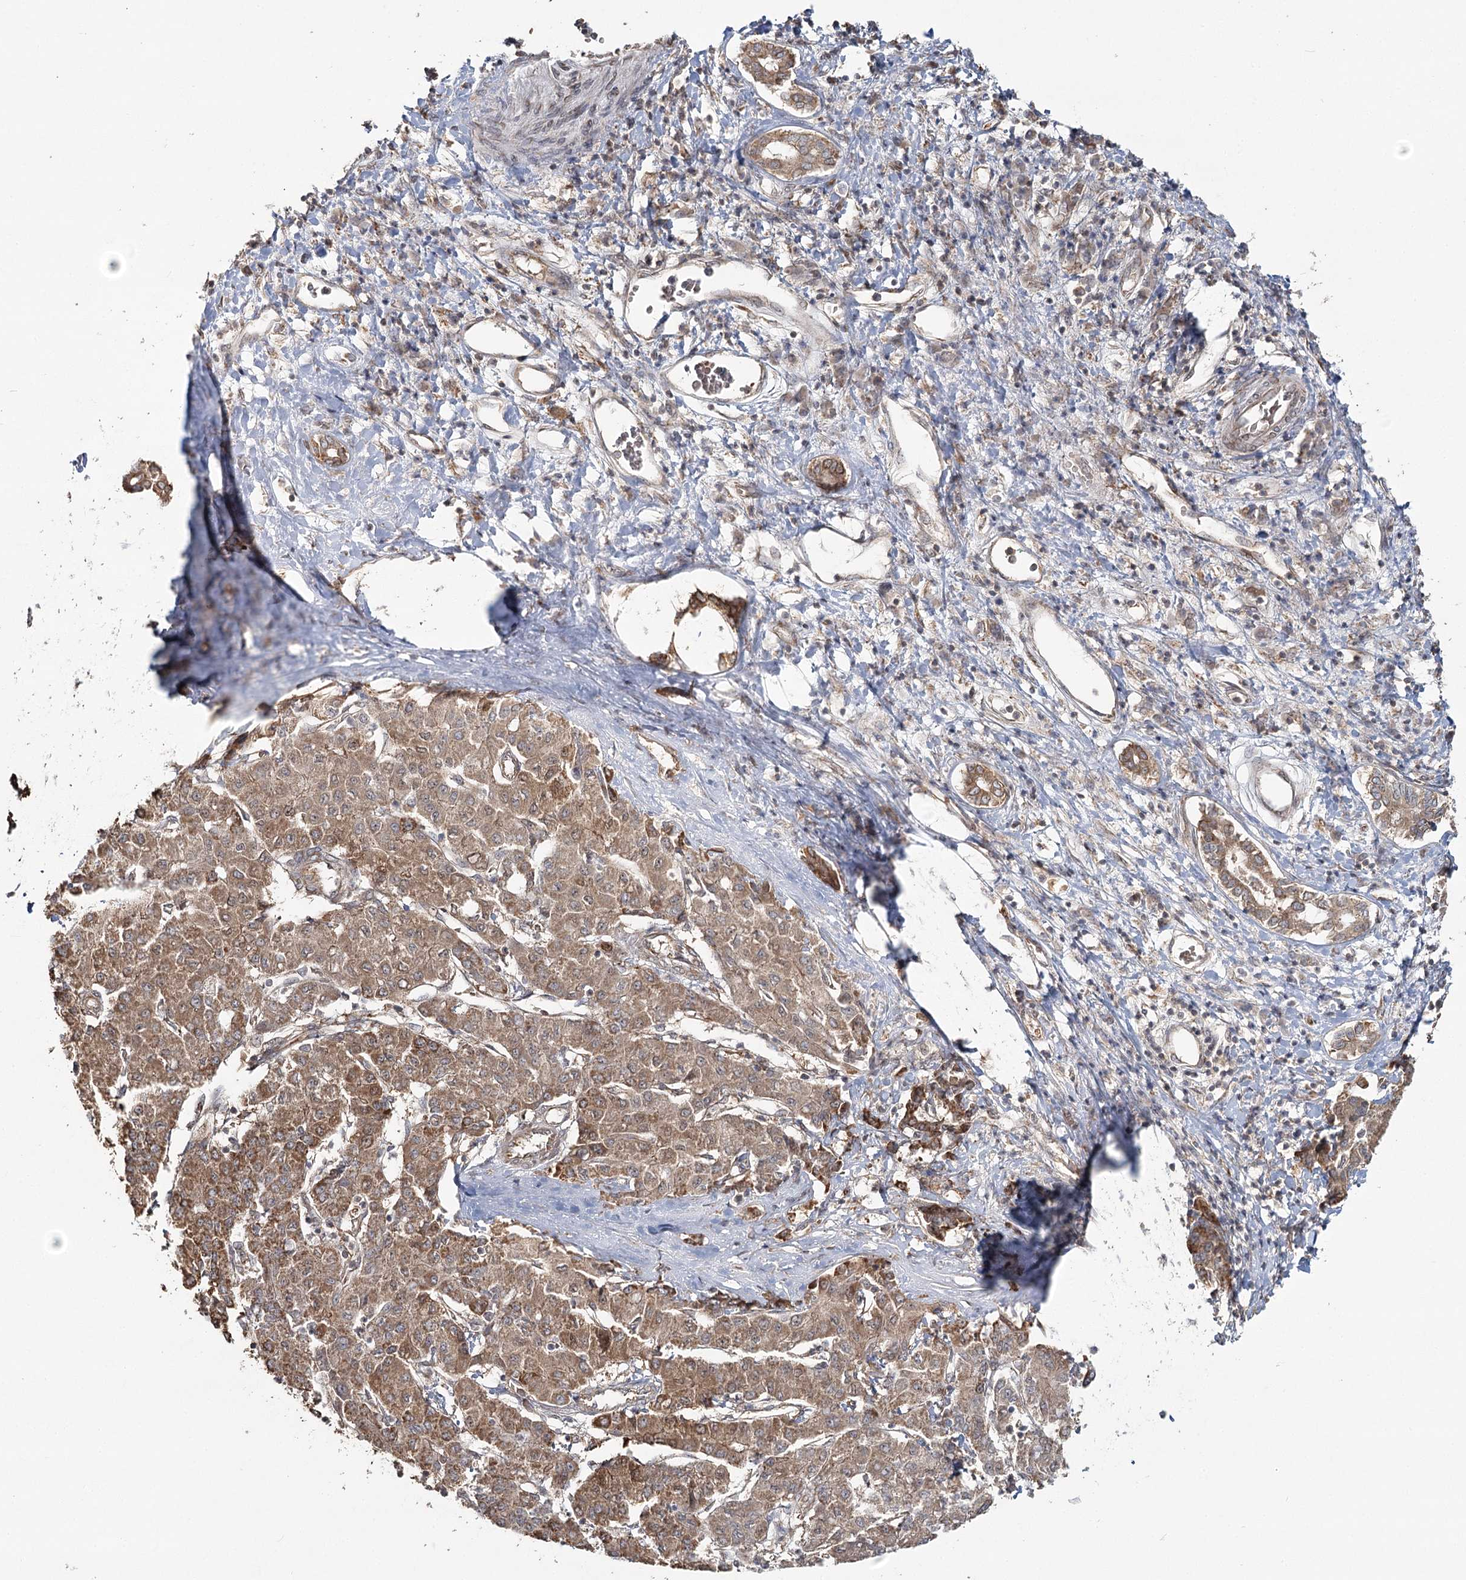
{"staining": {"intensity": "moderate", "quantity": ">75%", "location": "cytoplasmic/membranous"}, "tissue": "liver cancer", "cell_type": "Tumor cells", "image_type": "cancer", "snomed": [{"axis": "morphology", "description": "Carcinoma, Hepatocellular, NOS"}, {"axis": "topography", "description": "Liver"}], "caption": "This is a photomicrograph of immunohistochemistry staining of hepatocellular carcinoma (liver), which shows moderate expression in the cytoplasmic/membranous of tumor cells.", "gene": "OTUD4", "patient": {"sex": "male", "age": 65}}